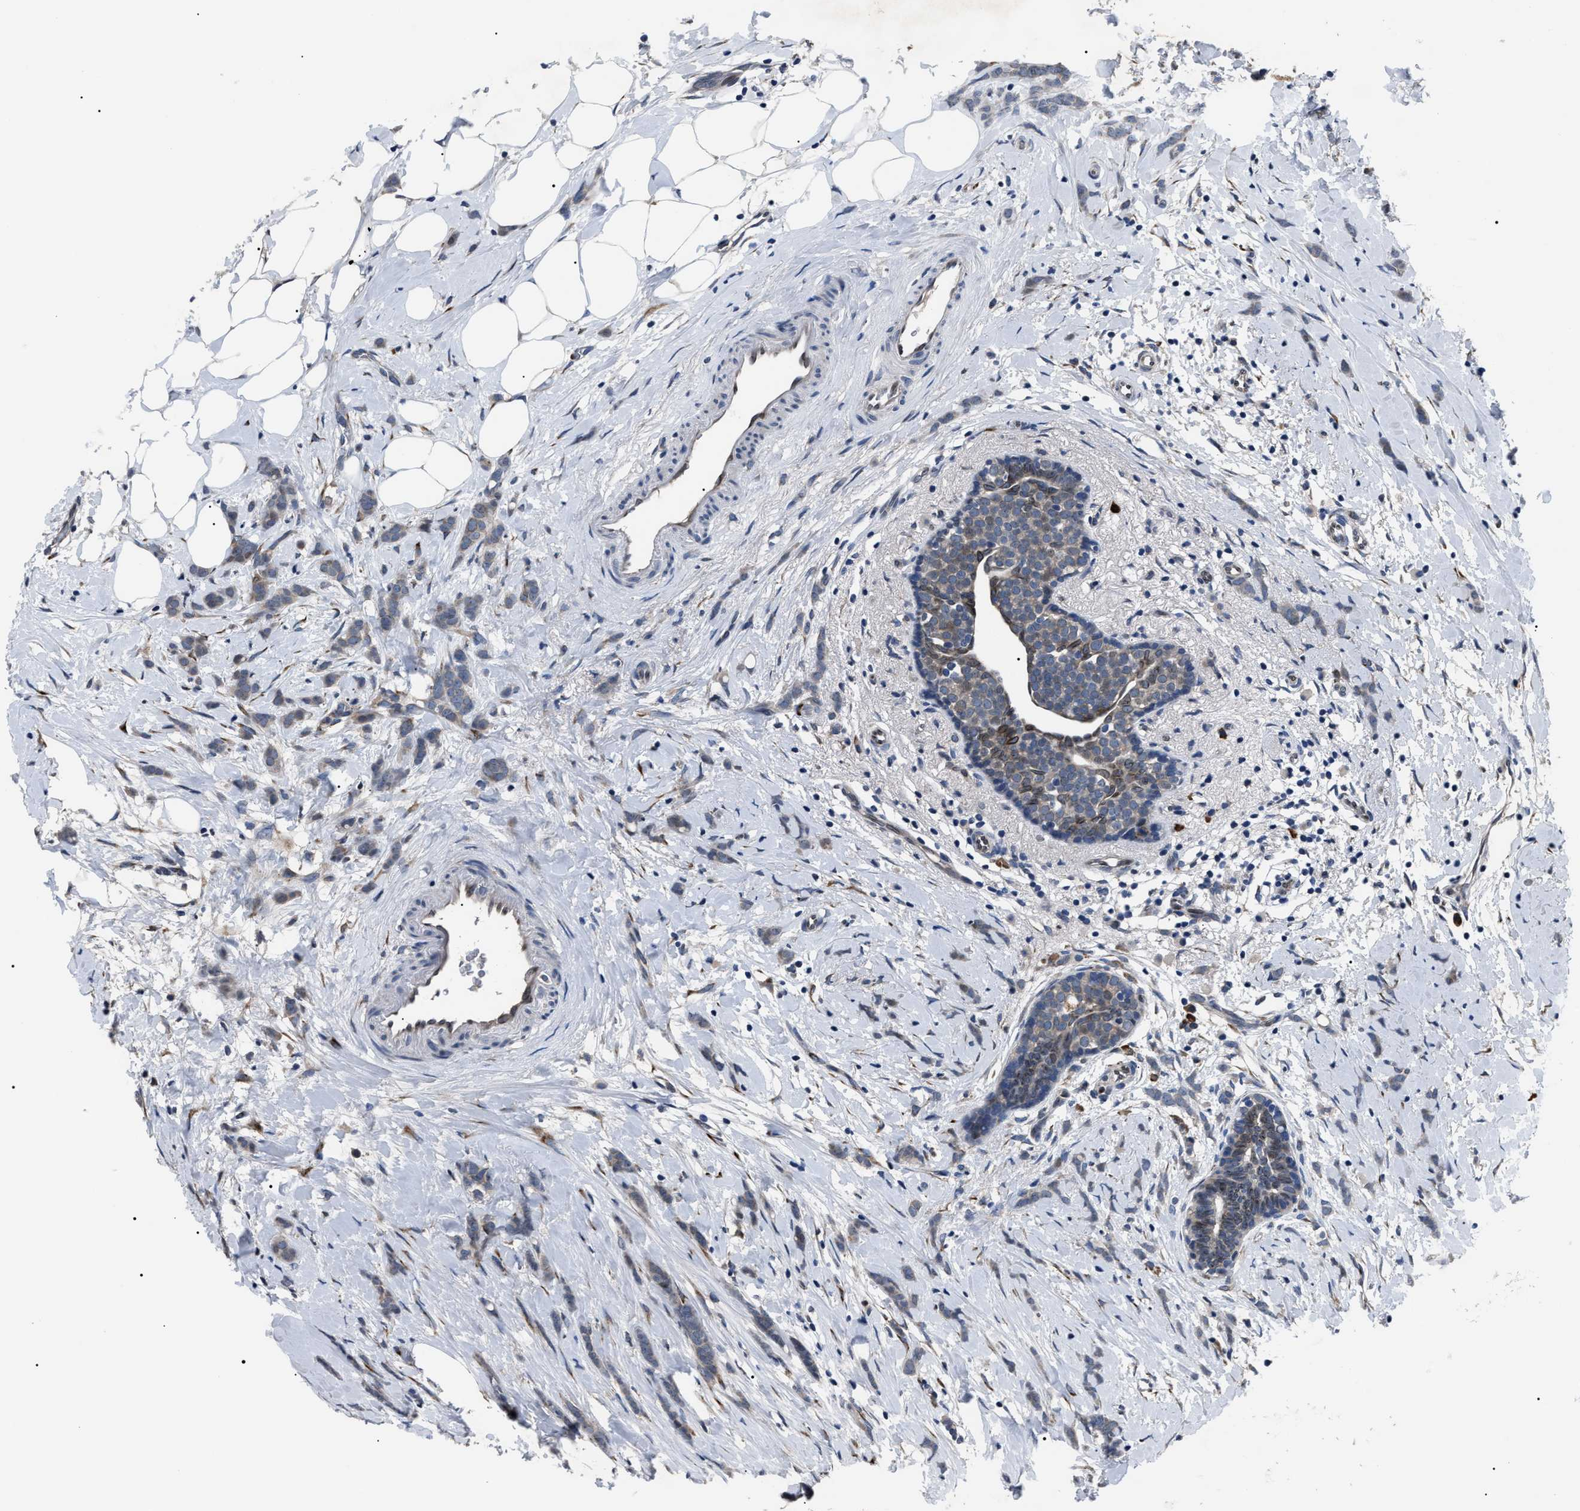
{"staining": {"intensity": "weak", "quantity": ">75%", "location": "cytoplasmic/membranous"}, "tissue": "breast cancer", "cell_type": "Tumor cells", "image_type": "cancer", "snomed": [{"axis": "morphology", "description": "Lobular carcinoma, in situ"}, {"axis": "morphology", "description": "Lobular carcinoma"}, {"axis": "topography", "description": "Breast"}], "caption": "The micrograph shows staining of breast lobular carcinoma in situ, revealing weak cytoplasmic/membranous protein positivity (brown color) within tumor cells.", "gene": "LRRC14", "patient": {"sex": "female", "age": 41}}